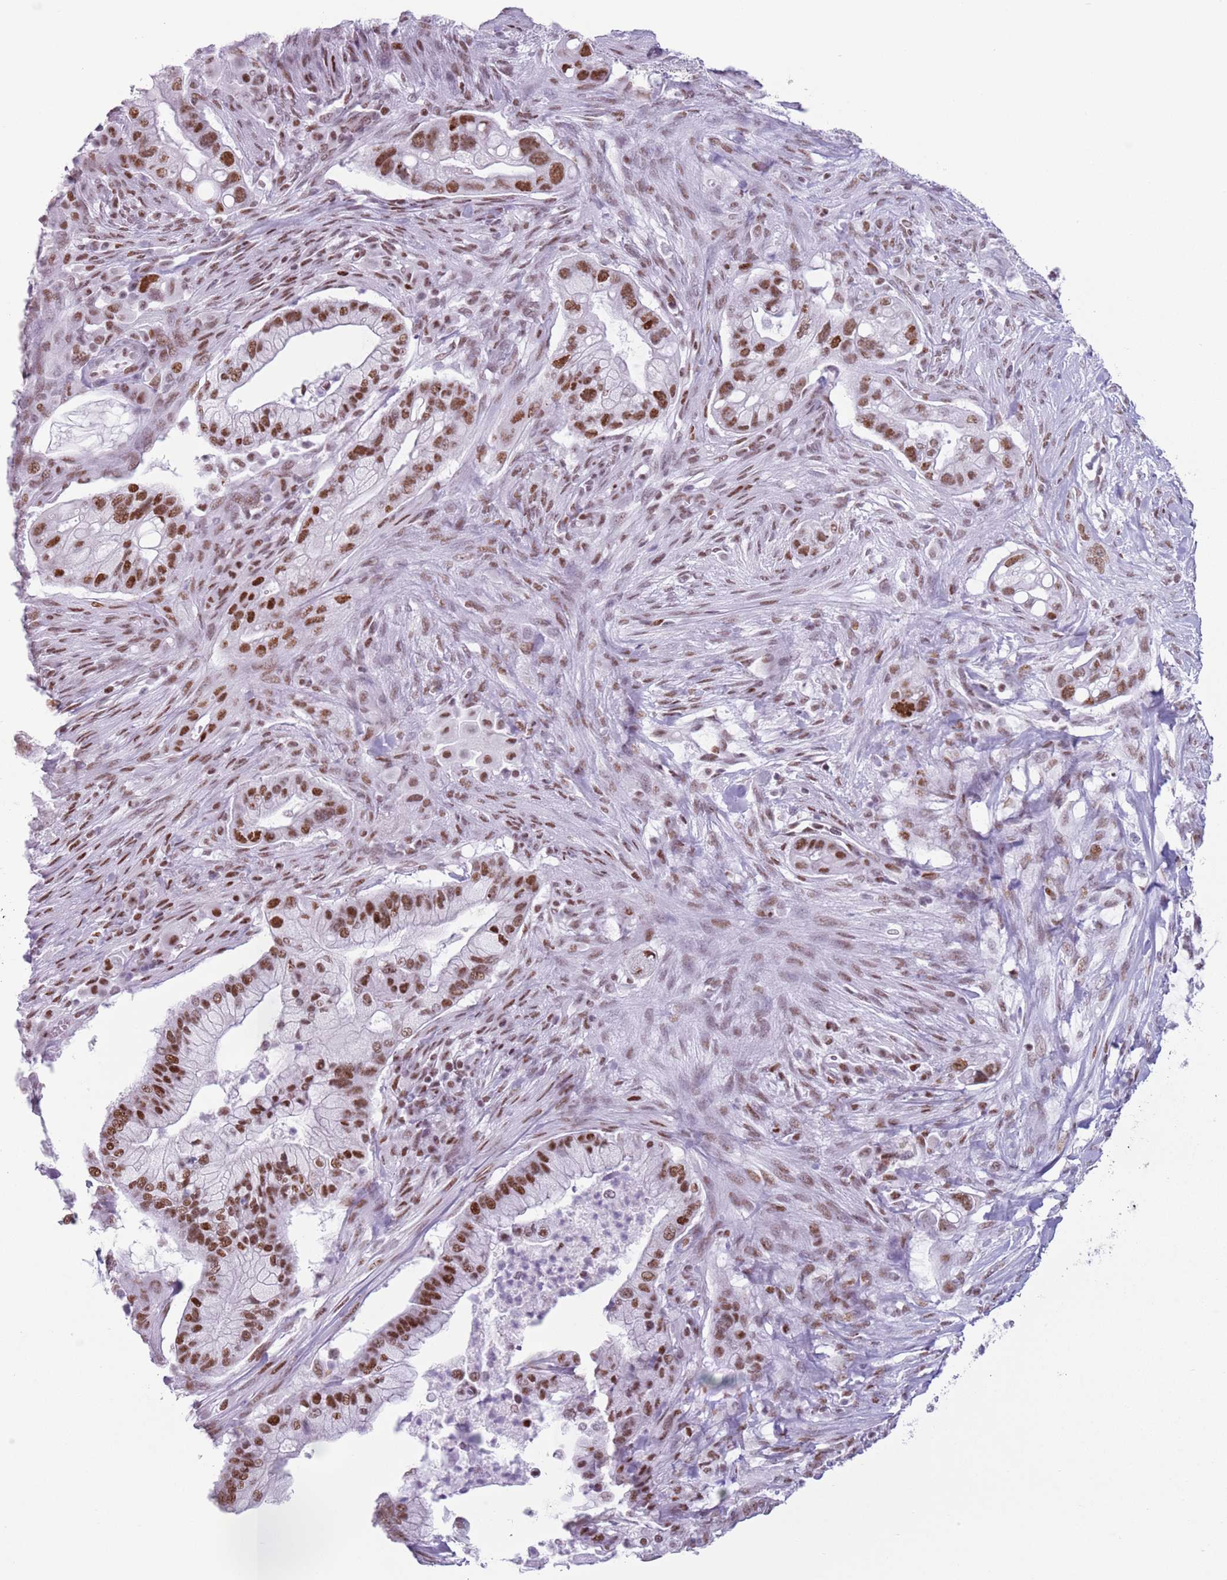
{"staining": {"intensity": "moderate", "quantity": ">75%", "location": "nuclear"}, "tissue": "pancreatic cancer", "cell_type": "Tumor cells", "image_type": "cancer", "snomed": [{"axis": "morphology", "description": "Adenocarcinoma, NOS"}, {"axis": "topography", "description": "Pancreas"}], "caption": "About >75% of tumor cells in human adenocarcinoma (pancreatic) display moderate nuclear protein expression as visualized by brown immunohistochemical staining.", "gene": "FAM104B", "patient": {"sex": "male", "age": 44}}